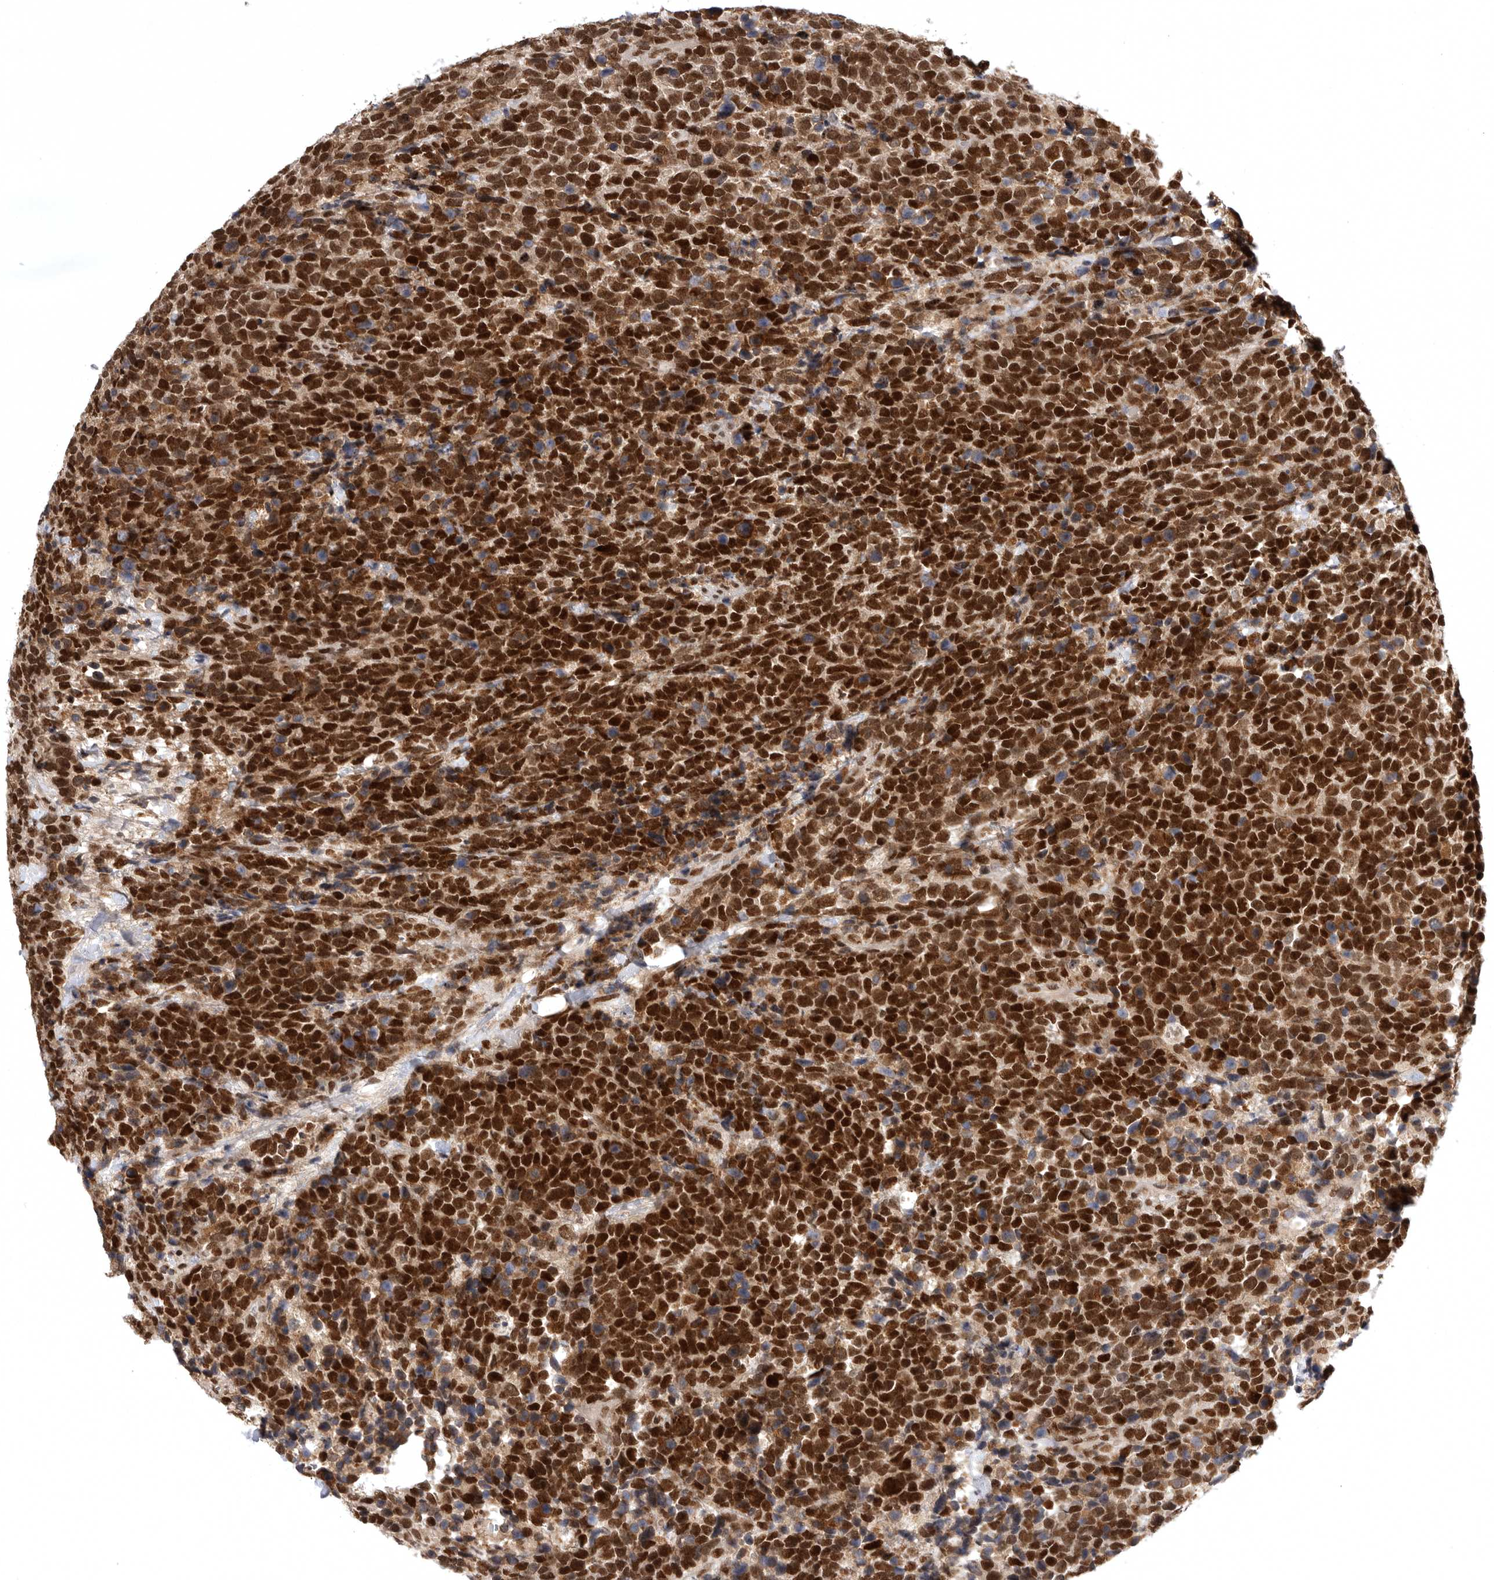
{"staining": {"intensity": "strong", "quantity": ">75%", "location": "nuclear"}, "tissue": "urothelial cancer", "cell_type": "Tumor cells", "image_type": "cancer", "snomed": [{"axis": "morphology", "description": "Urothelial carcinoma, High grade"}, {"axis": "topography", "description": "Urinary bladder"}], "caption": "Strong nuclear positivity is present in approximately >75% of tumor cells in high-grade urothelial carcinoma.", "gene": "ZNF830", "patient": {"sex": "female", "age": 82}}